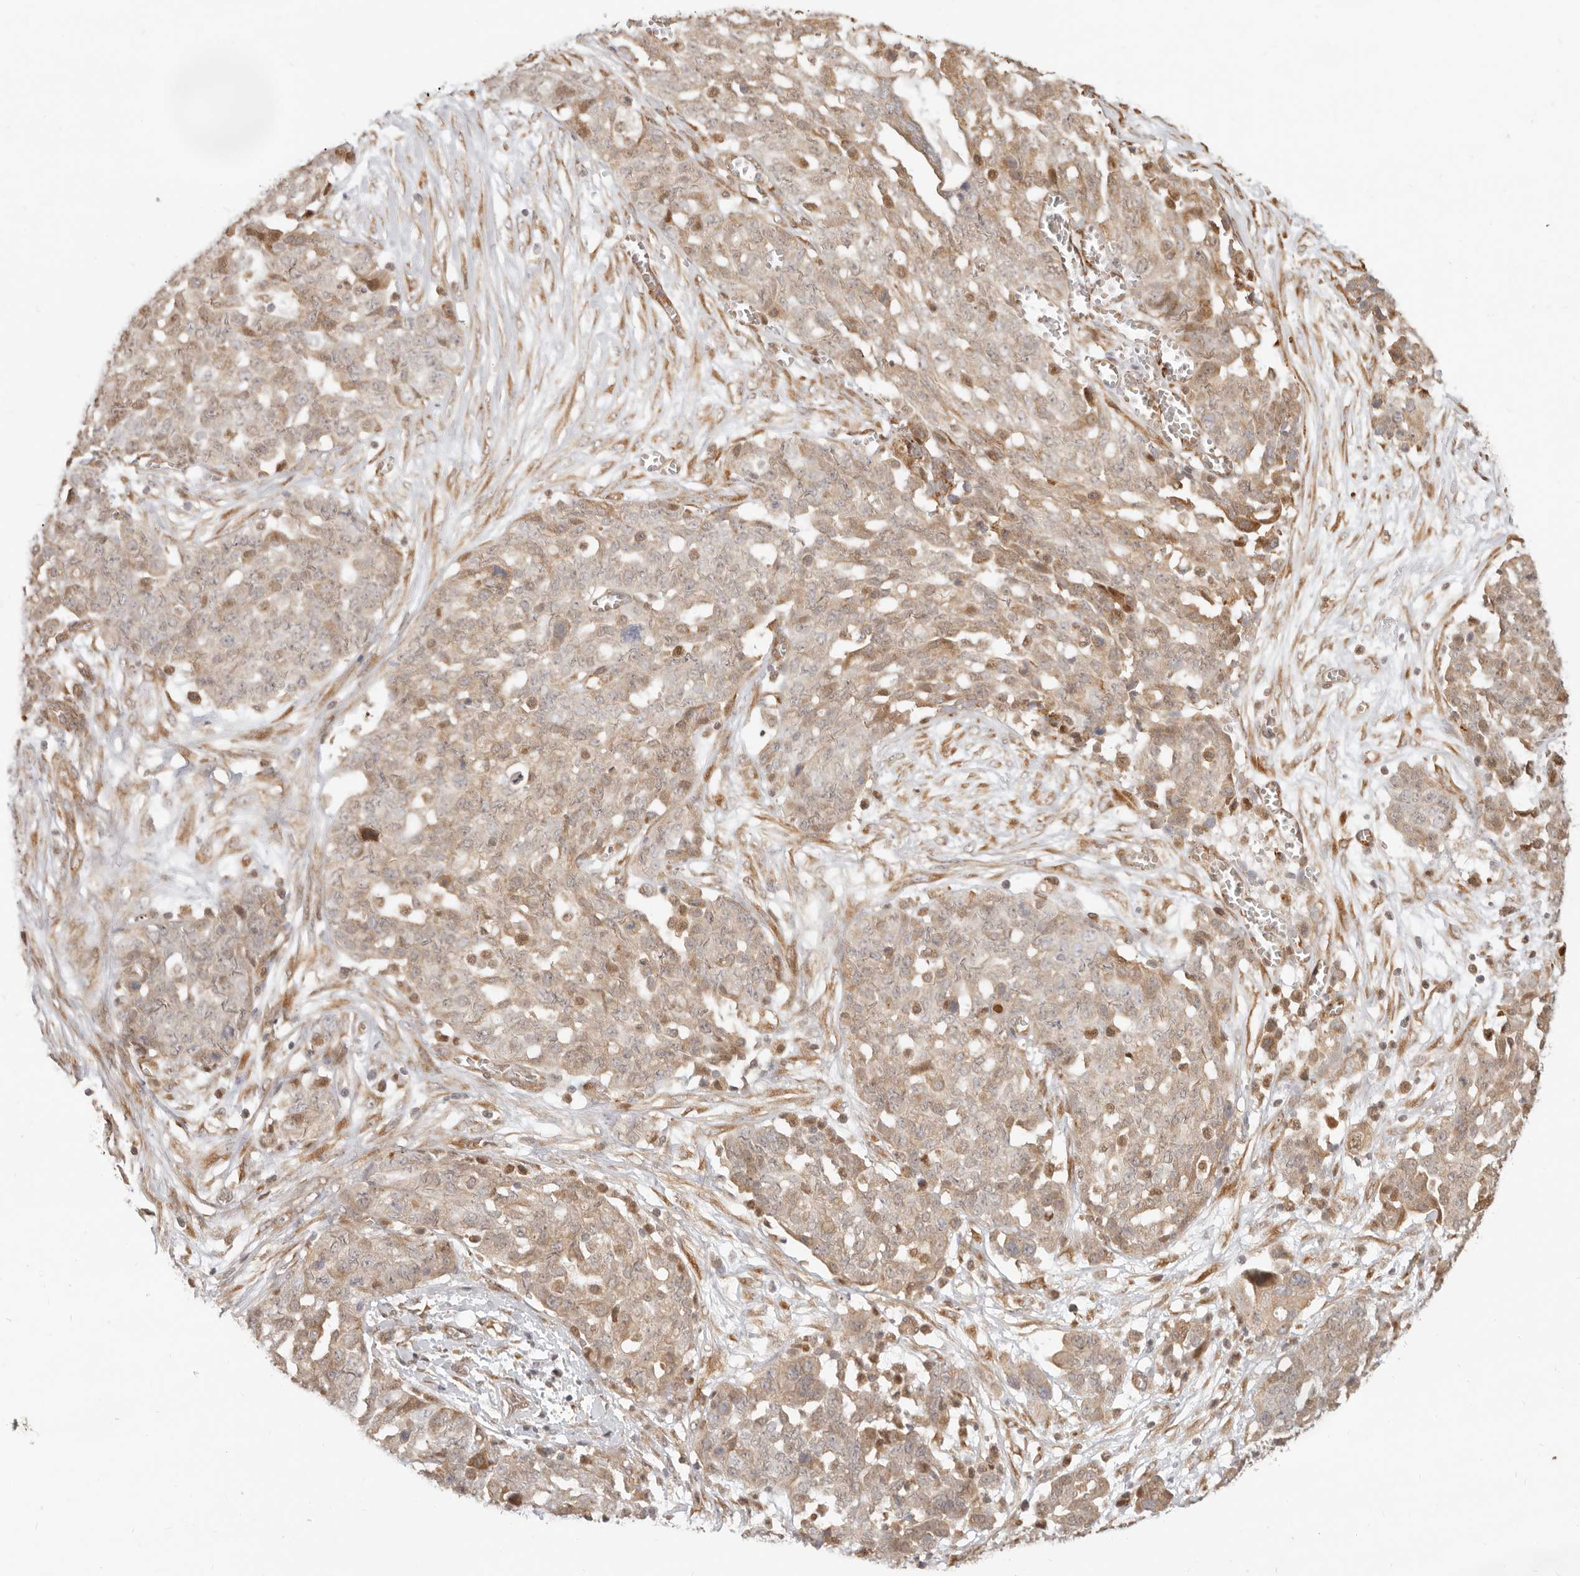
{"staining": {"intensity": "moderate", "quantity": ">75%", "location": "cytoplasmic/membranous,nuclear"}, "tissue": "ovarian cancer", "cell_type": "Tumor cells", "image_type": "cancer", "snomed": [{"axis": "morphology", "description": "Cystadenocarcinoma, serous, NOS"}, {"axis": "topography", "description": "Soft tissue"}, {"axis": "topography", "description": "Ovary"}], "caption": "Immunohistochemical staining of human serous cystadenocarcinoma (ovarian) shows medium levels of moderate cytoplasmic/membranous and nuclear protein expression in approximately >75% of tumor cells.", "gene": "TUFT1", "patient": {"sex": "female", "age": 57}}